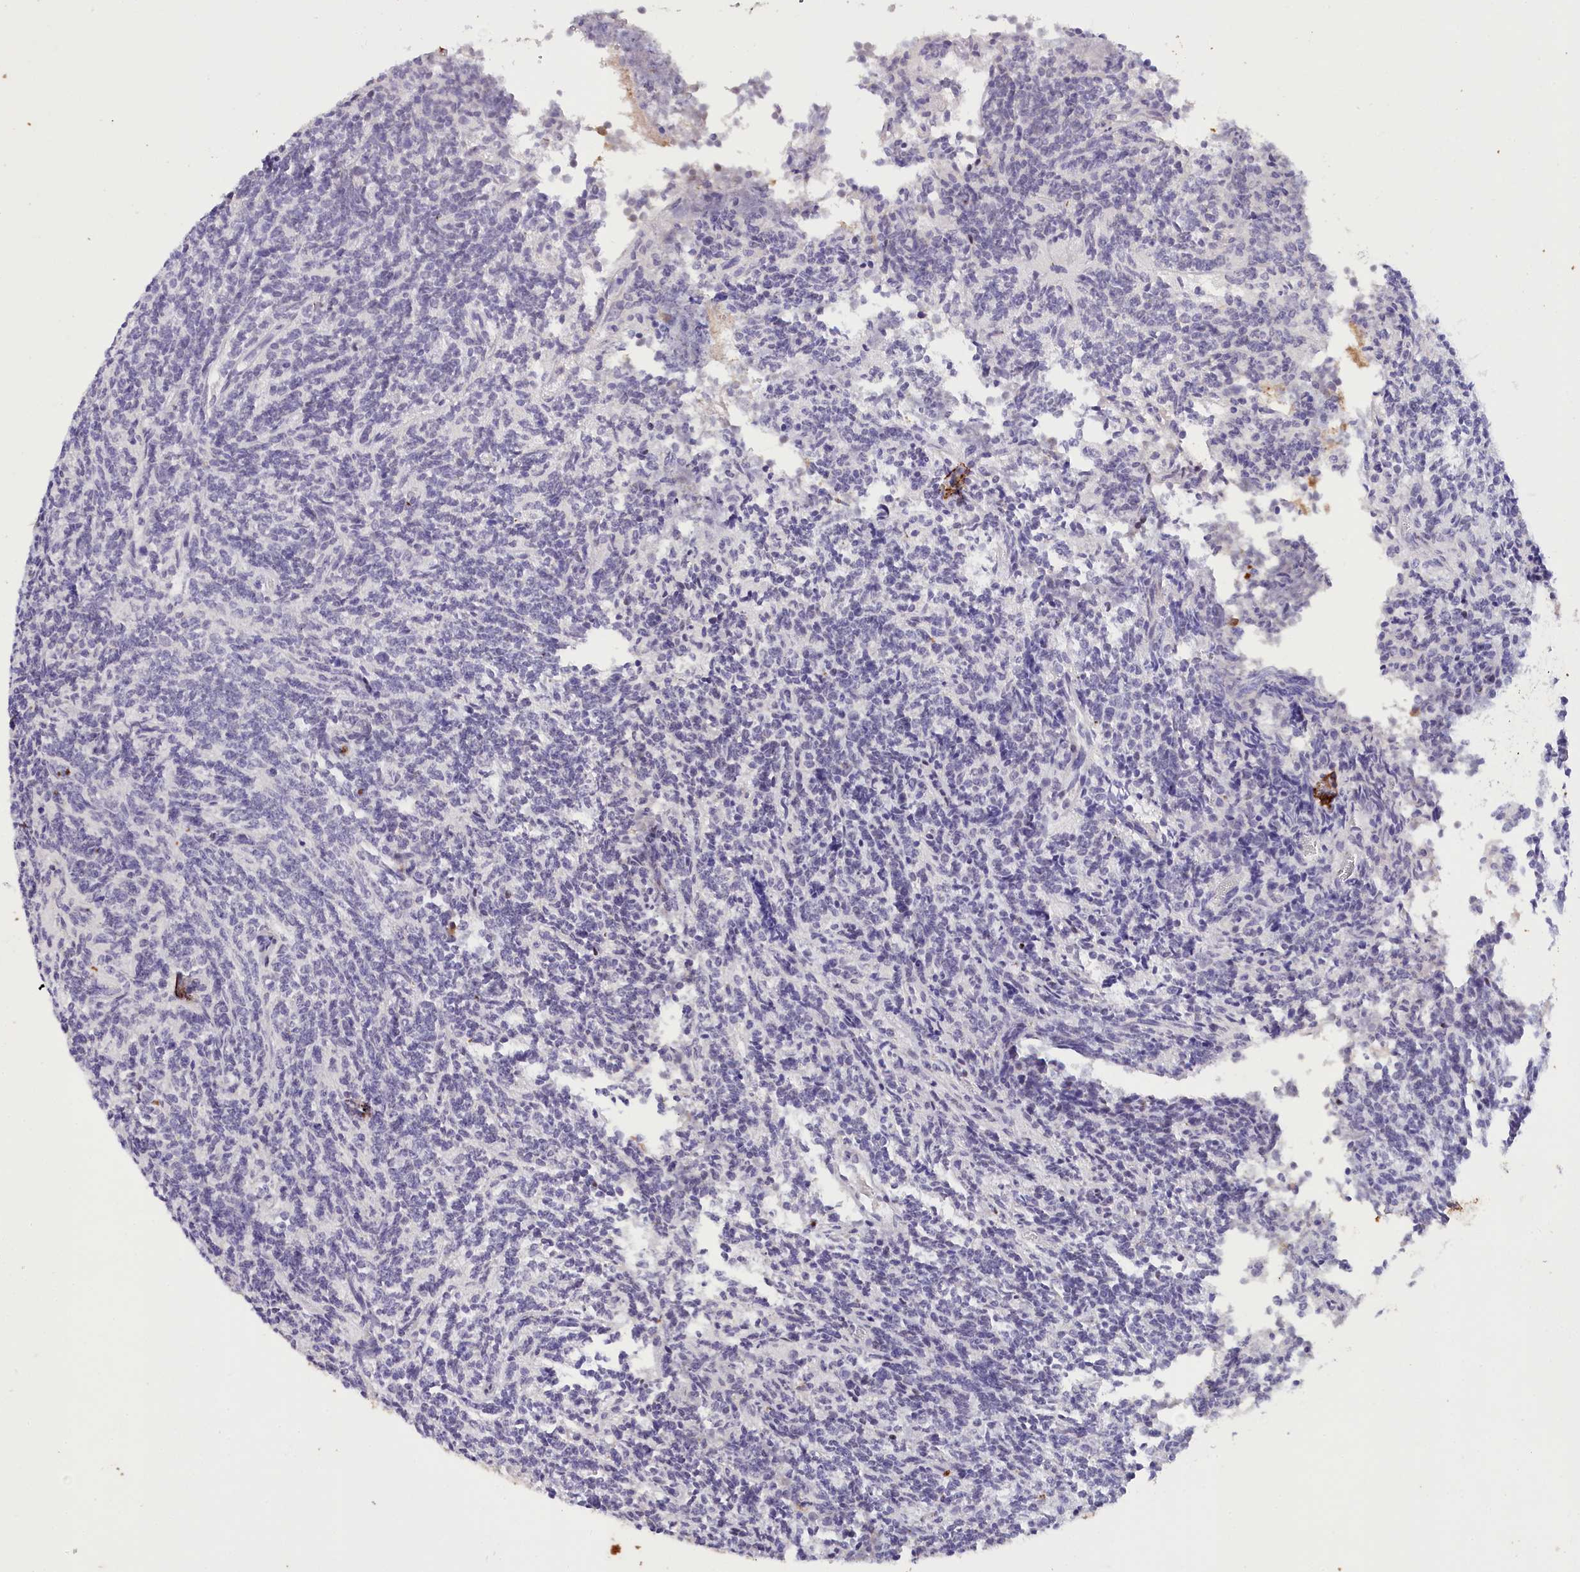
{"staining": {"intensity": "negative", "quantity": "none", "location": "none"}, "tissue": "glioma", "cell_type": "Tumor cells", "image_type": "cancer", "snomed": [{"axis": "morphology", "description": "Glioma, malignant, Low grade"}, {"axis": "topography", "description": "Brain"}], "caption": "Immunohistochemistry (IHC) histopathology image of glioma stained for a protein (brown), which displays no expression in tumor cells.", "gene": "ALDH3B1", "patient": {"sex": "female", "age": 1}}